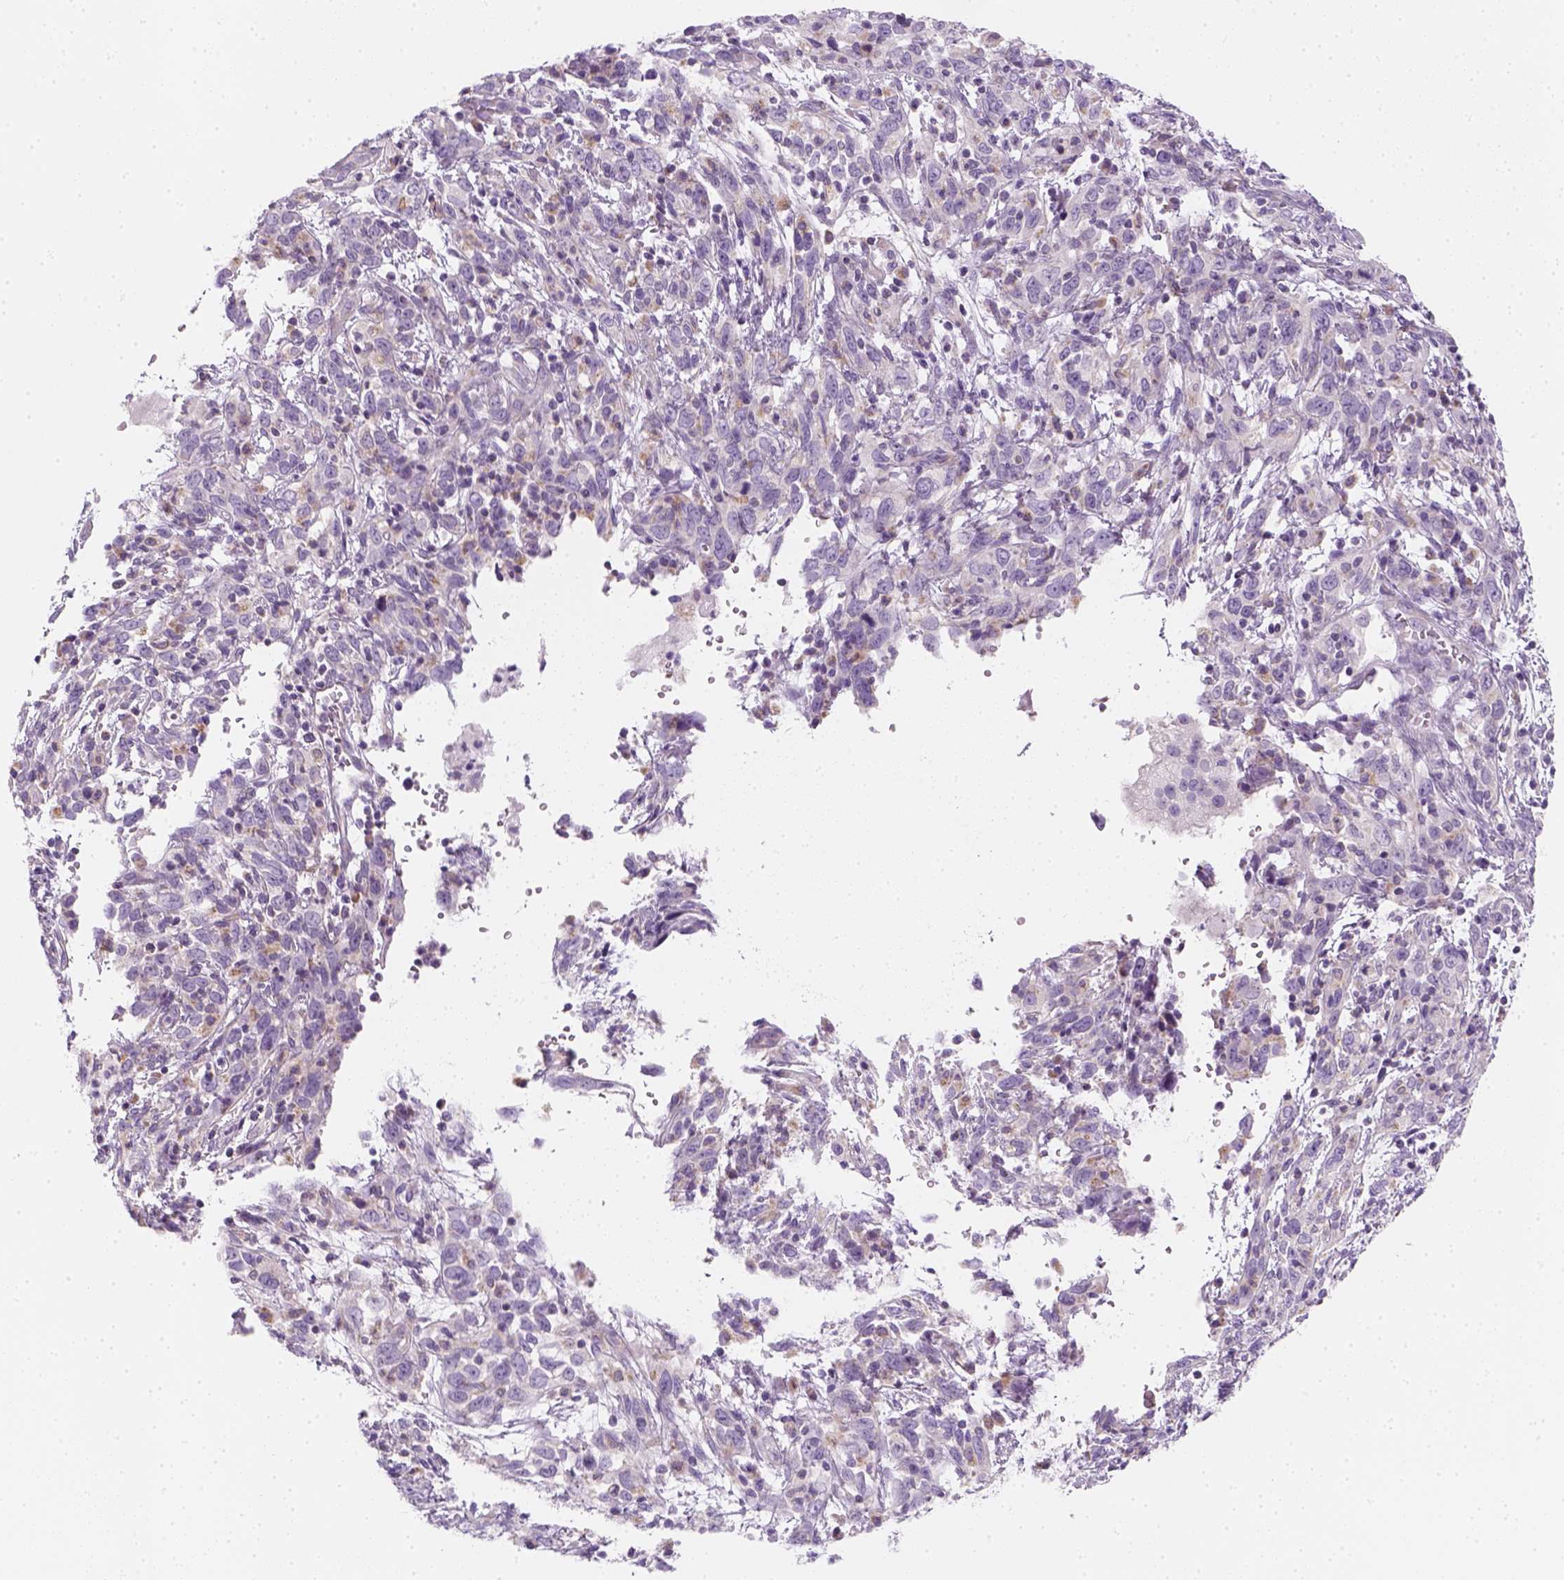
{"staining": {"intensity": "negative", "quantity": "none", "location": "none"}, "tissue": "cervical cancer", "cell_type": "Tumor cells", "image_type": "cancer", "snomed": [{"axis": "morphology", "description": "Adenocarcinoma, NOS"}, {"axis": "topography", "description": "Cervix"}], "caption": "This is an immunohistochemistry micrograph of cervical cancer. There is no staining in tumor cells.", "gene": "AWAT2", "patient": {"sex": "female", "age": 40}}